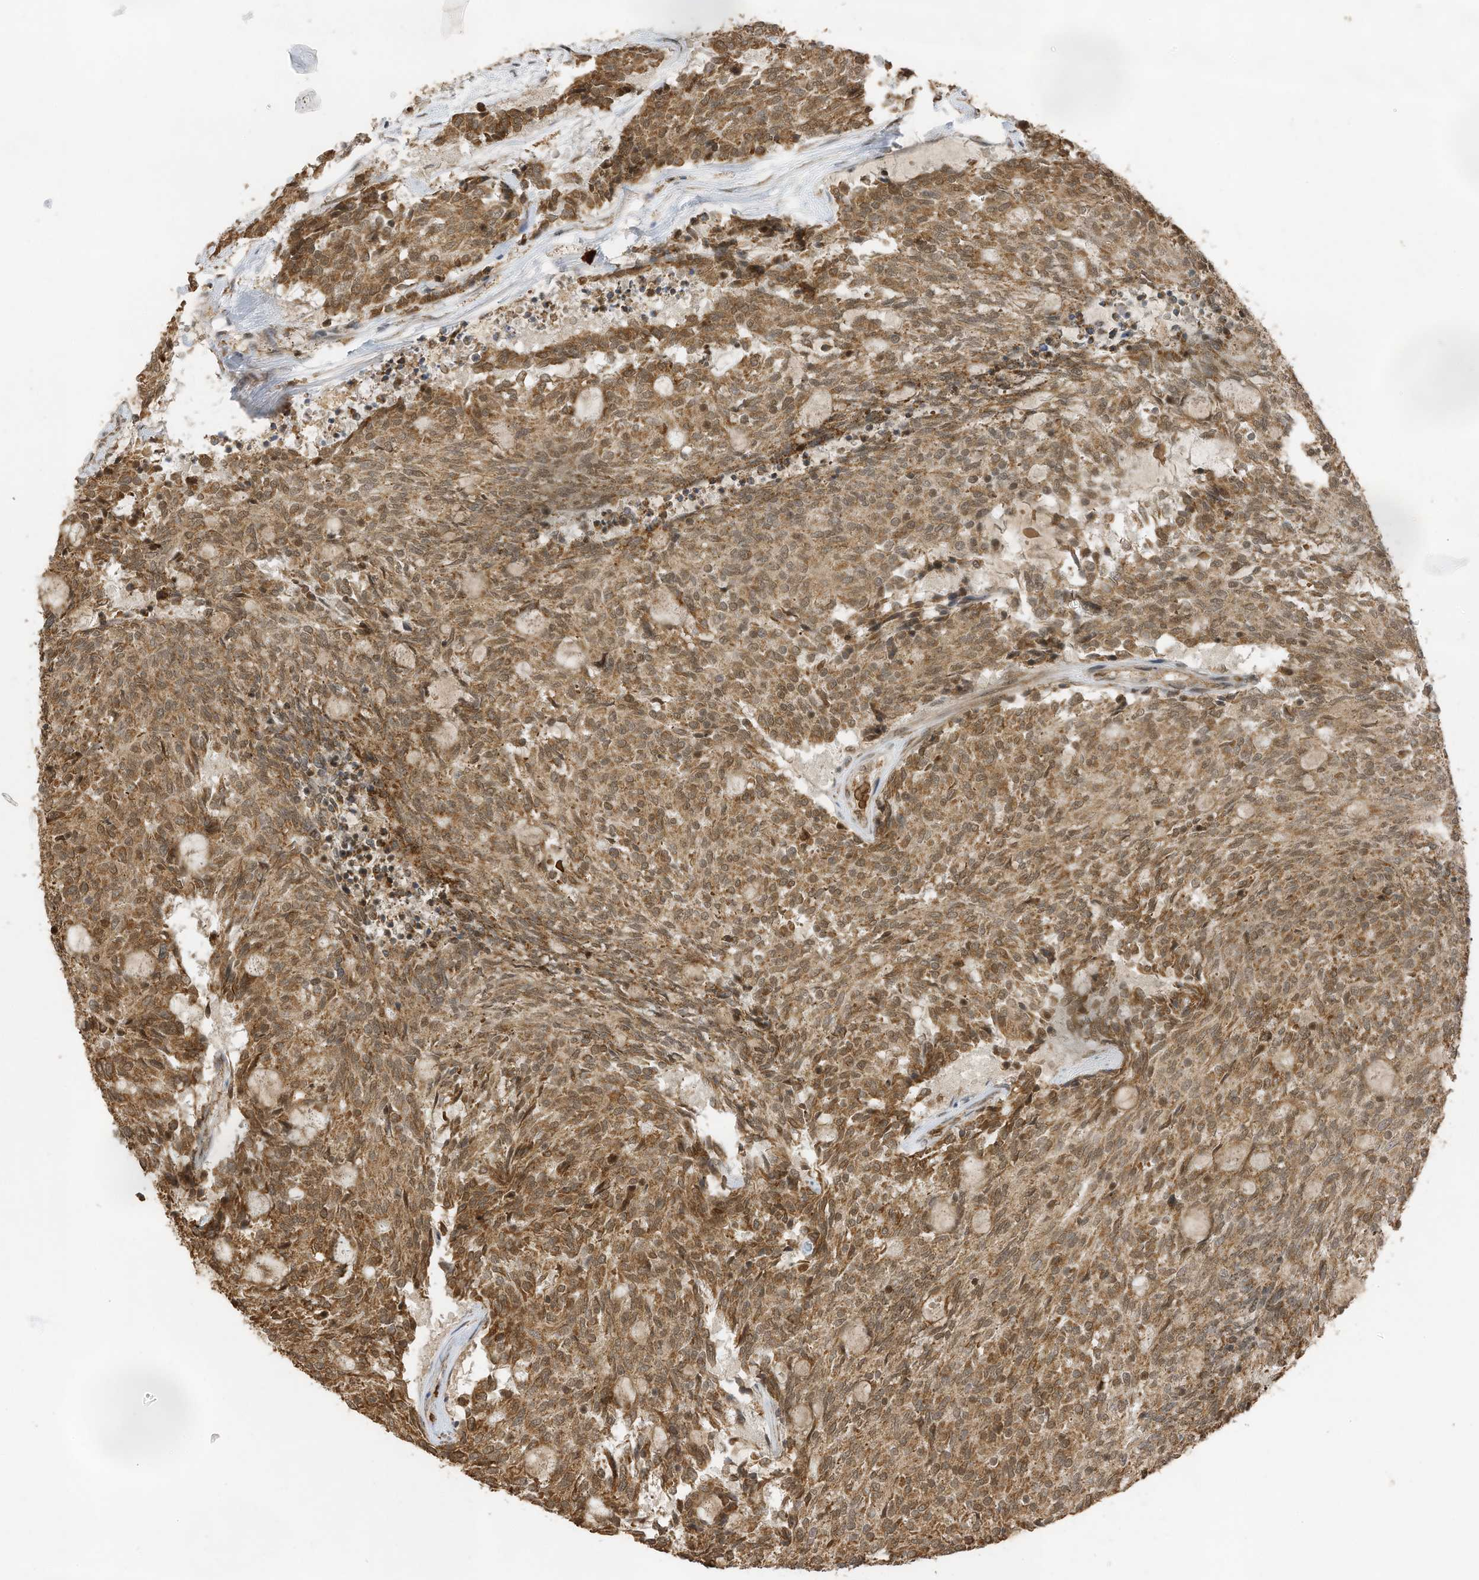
{"staining": {"intensity": "moderate", "quantity": ">75%", "location": "cytoplasmic/membranous"}, "tissue": "carcinoid", "cell_type": "Tumor cells", "image_type": "cancer", "snomed": [{"axis": "morphology", "description": "Carcinoid, malignant, NOS"}, {"axis": "topography", "description": "Pancreas"}], "caption": "Immunohistochemistry (DAB (3,3'-diaminobenzidine)) staining of human carcinoid (malignant) reveals moderate cytoplasmic/membranous protein expression in approximately >75% of tumor cells.", "gene": "ERLEC1", "patient": {"sex": "female", "age": 54}}